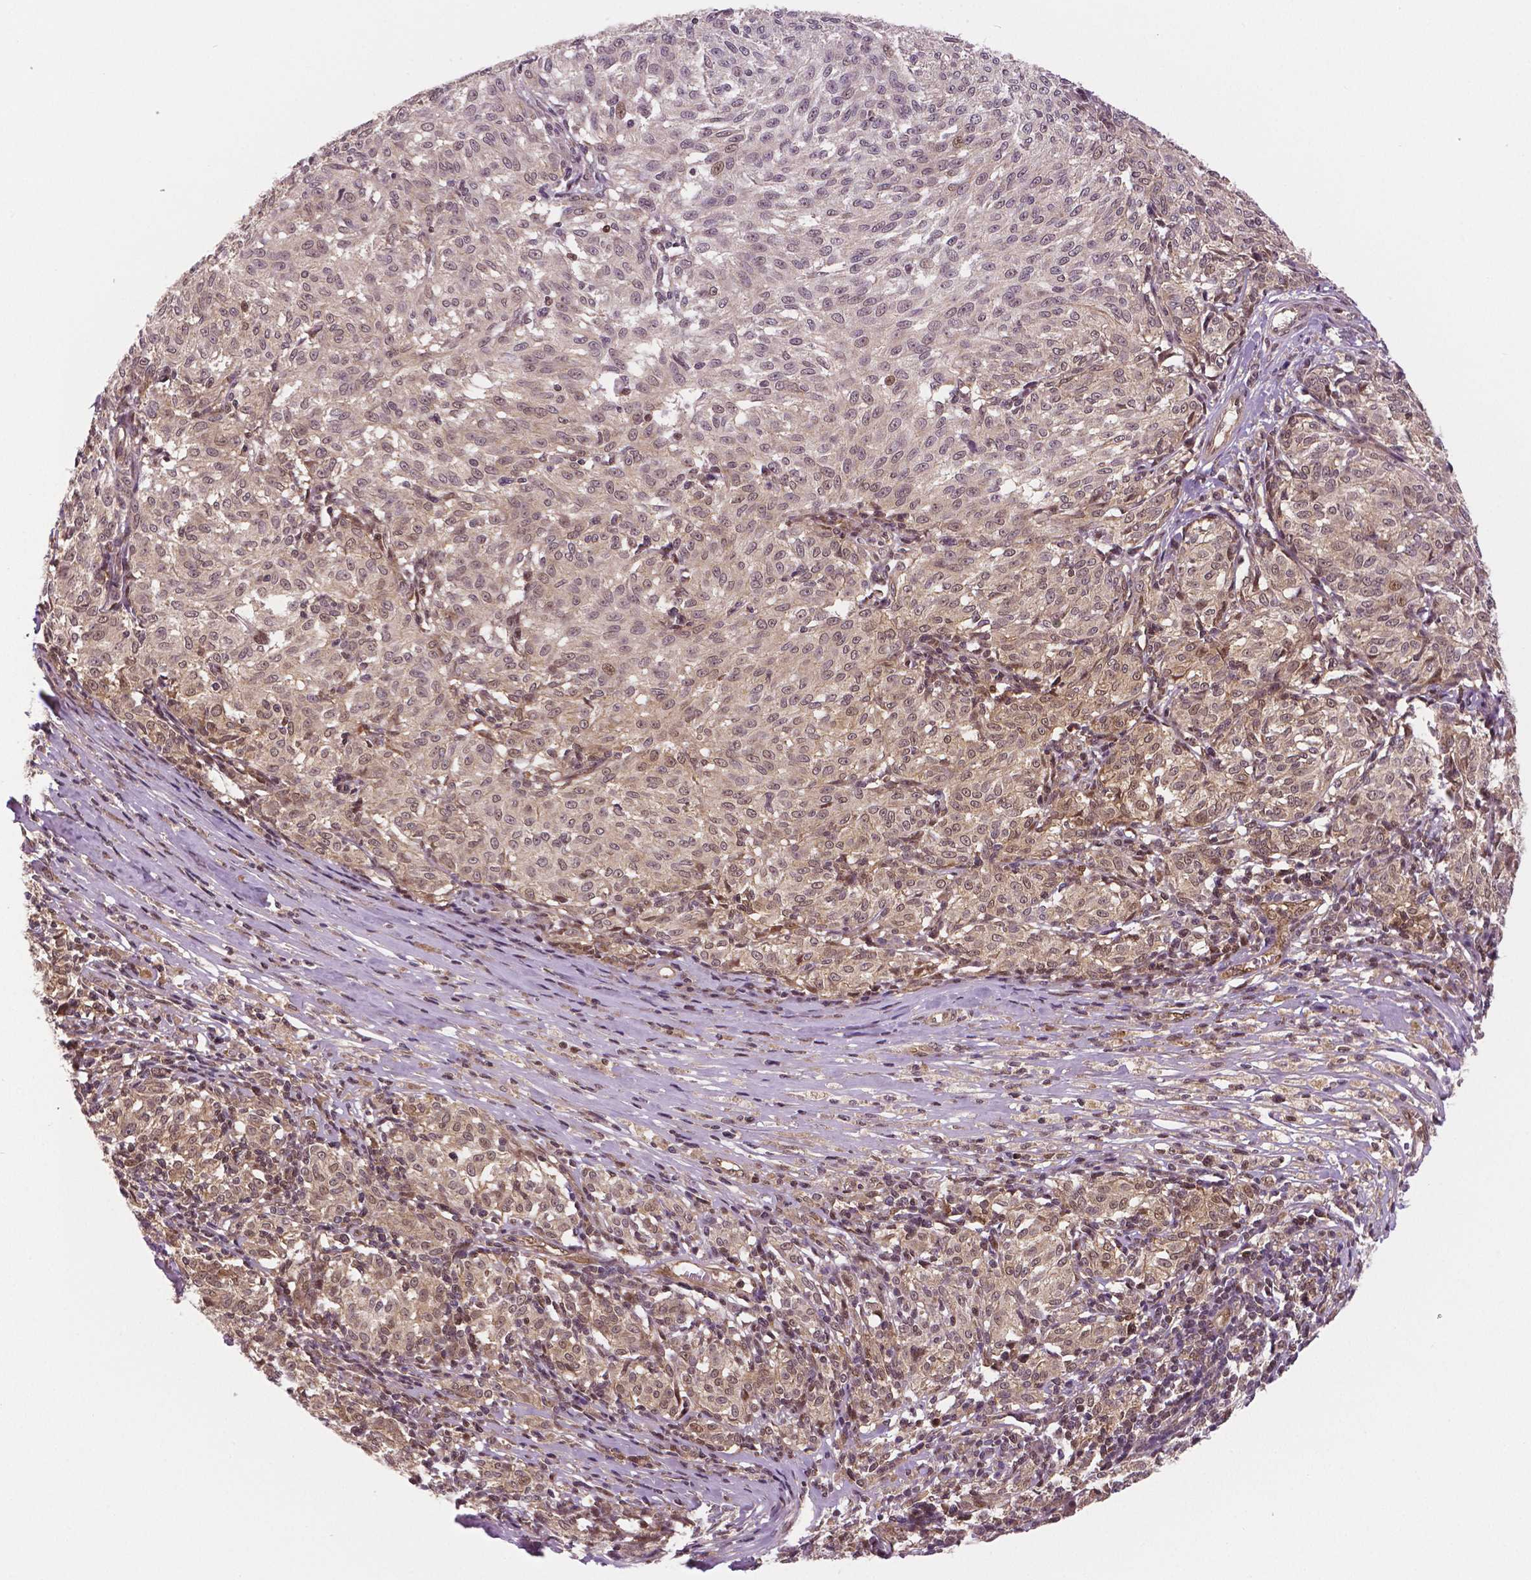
{"staining": {"intensity": "weak", "quantity": ">75%", "location": "cytoplasmic/membranous"}, "tissue": "melanoma", "cell_type": "Tumor cells", "image_type": "cancer", "snomed": [{"axis": "morphology", "description": "Malignant melanoma, NOS"}, {"axis": "topography", "description": "Skin"}], "caption": "Melanoma stained with a protein marker exhibits weak staining in tumor cells.", "gene": "STAT3", "patient": {"sex": "female", "age": 72}}